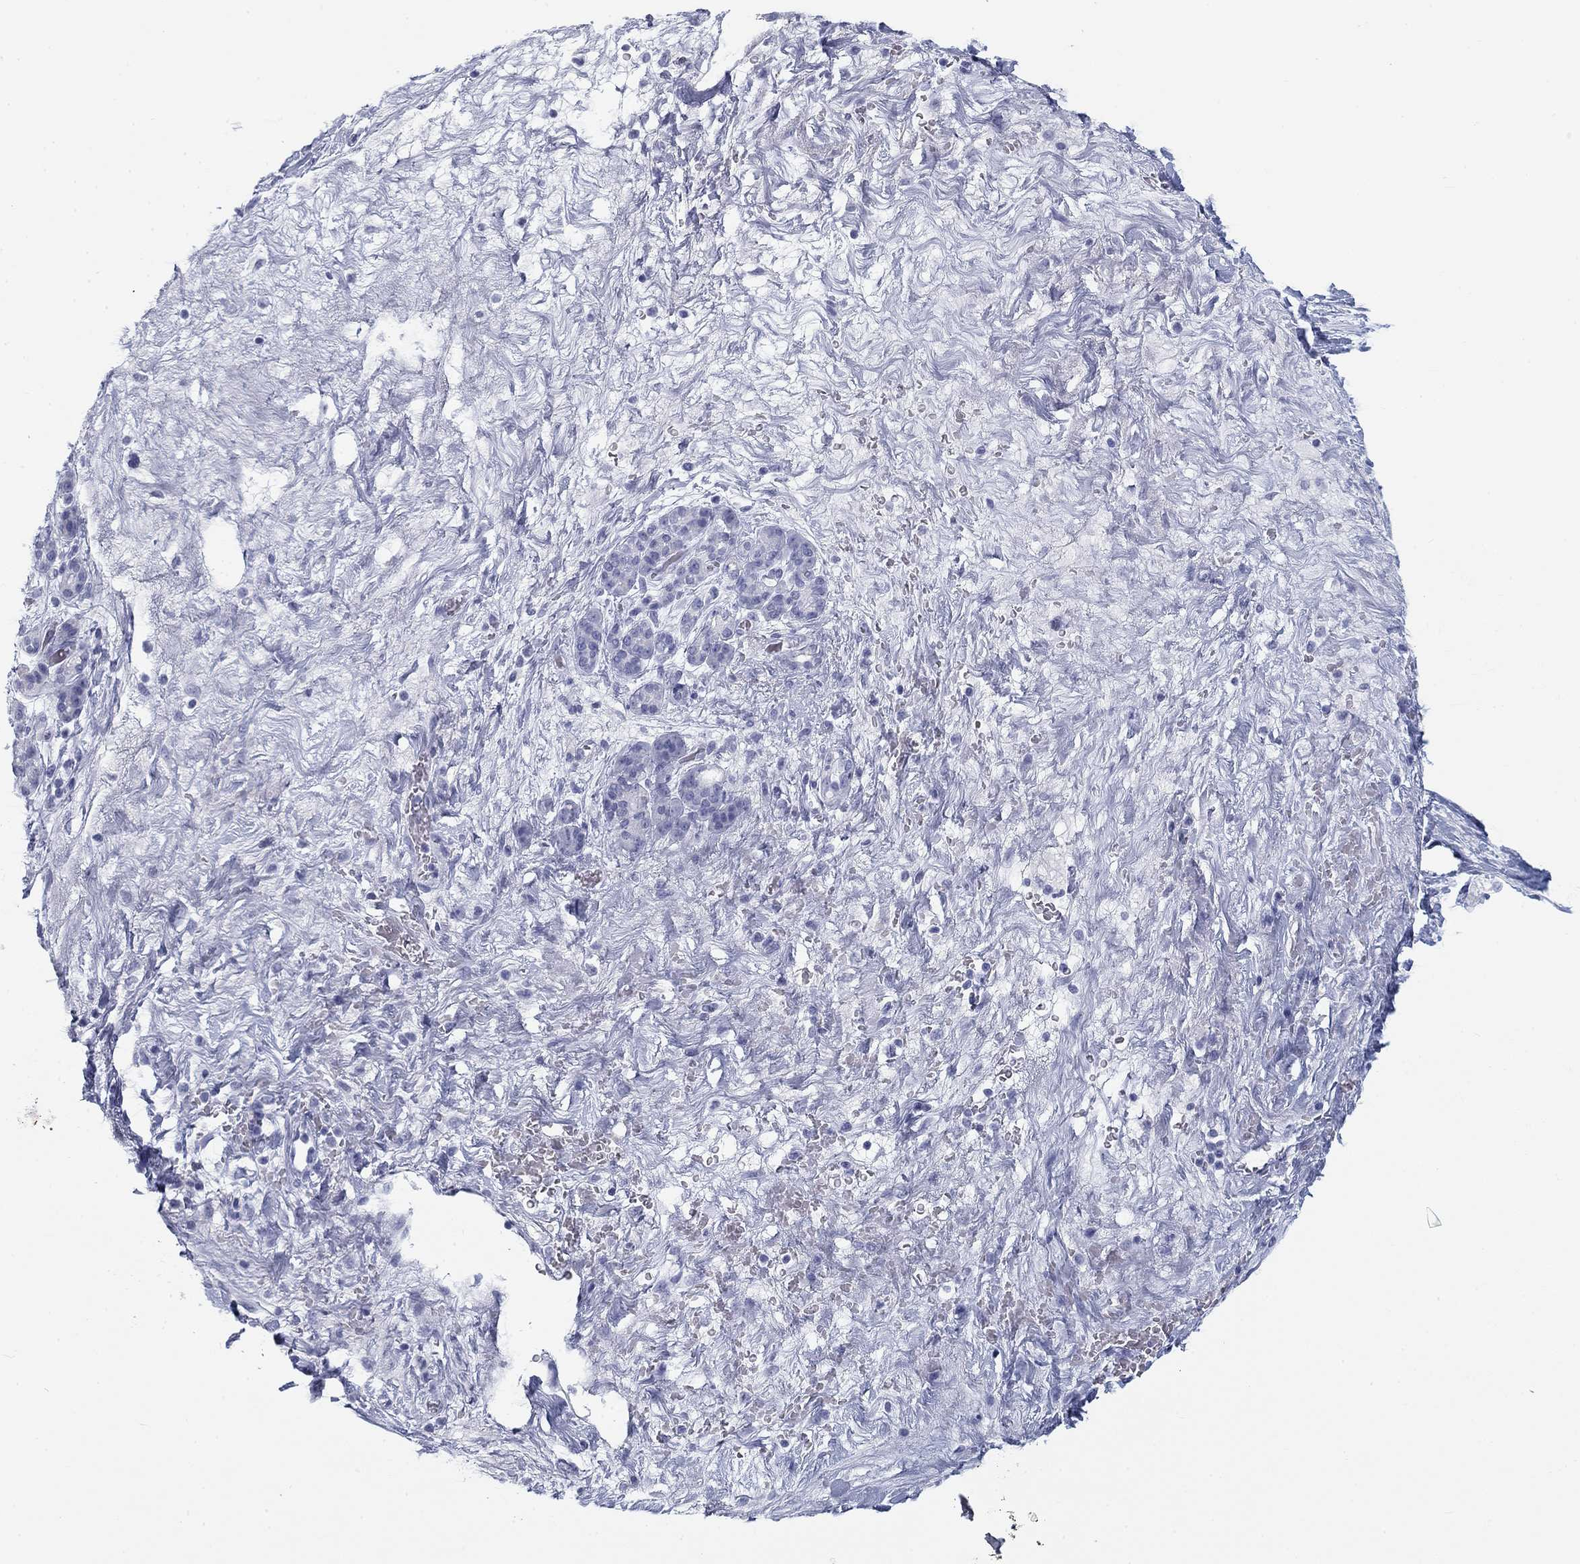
{"staining": {"intensity": "negative", "quantity": "none", "location": "none"}, "tissue": "pancreatic cancer", "cell_type": "Tumor cells", "image_type": "cancer", "snomed": [{"axis": "morphology", "description": "Adenocarcinoma, NOS"}, {"axis": "topography", "description": "Pancreas"}], "caption": "Immunohistochemistry (IHC) micrograph of pancreatic cancer (adenocarcinoma) stained for a protein (brown), which demonstrates no expression in tumor cells. The staining was performed using DAB (3,3'-diaminobenzidine) to visualize the protein expression in brown, while the nuclei were stained in blue with hematoxylin (Magnification: 20x).", "gene": "CALB1", "patient": {"sex": "male", "age": 44}}